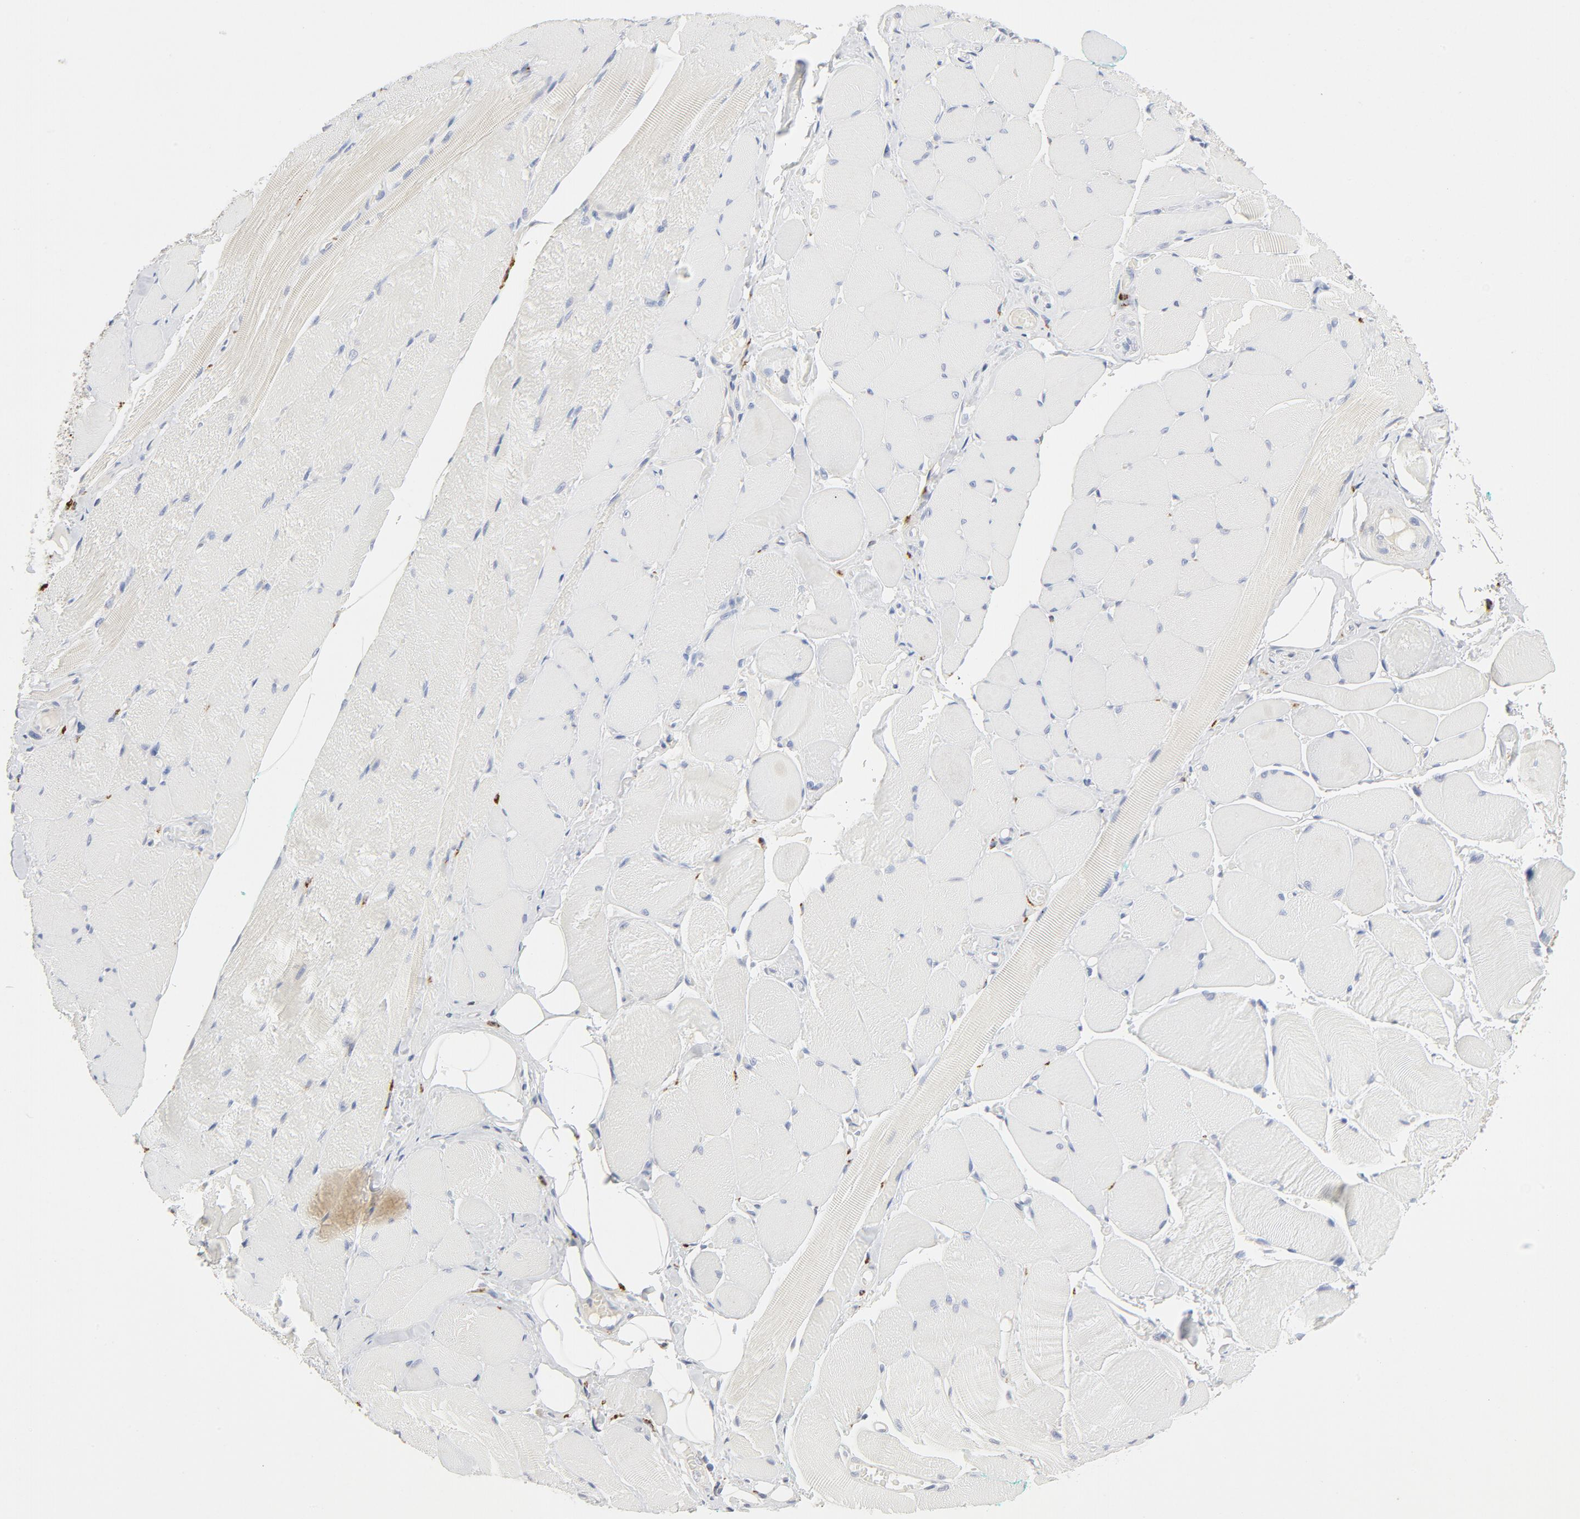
{"staining": {"intensity": "negative", "quantity": "none", "location": "none"}, "tissue": "skeletal muscle", "cell_type": "Myocytes", "image_type": "normal", "snomed": [{"axis": "morphology", "description": "Normal tissue, NOS"}, {"axis": "topography", "description": "Skeletal muscle"}, {"axis": "topography", "description": "Peripheral nerve tissue"}], "caption": "Photomicrograph shows no significant protein positivity in myocytes of benign skeletal muscle.", "gene": "MAGEB17", "patient": {"sex": "female", "age": 84}}